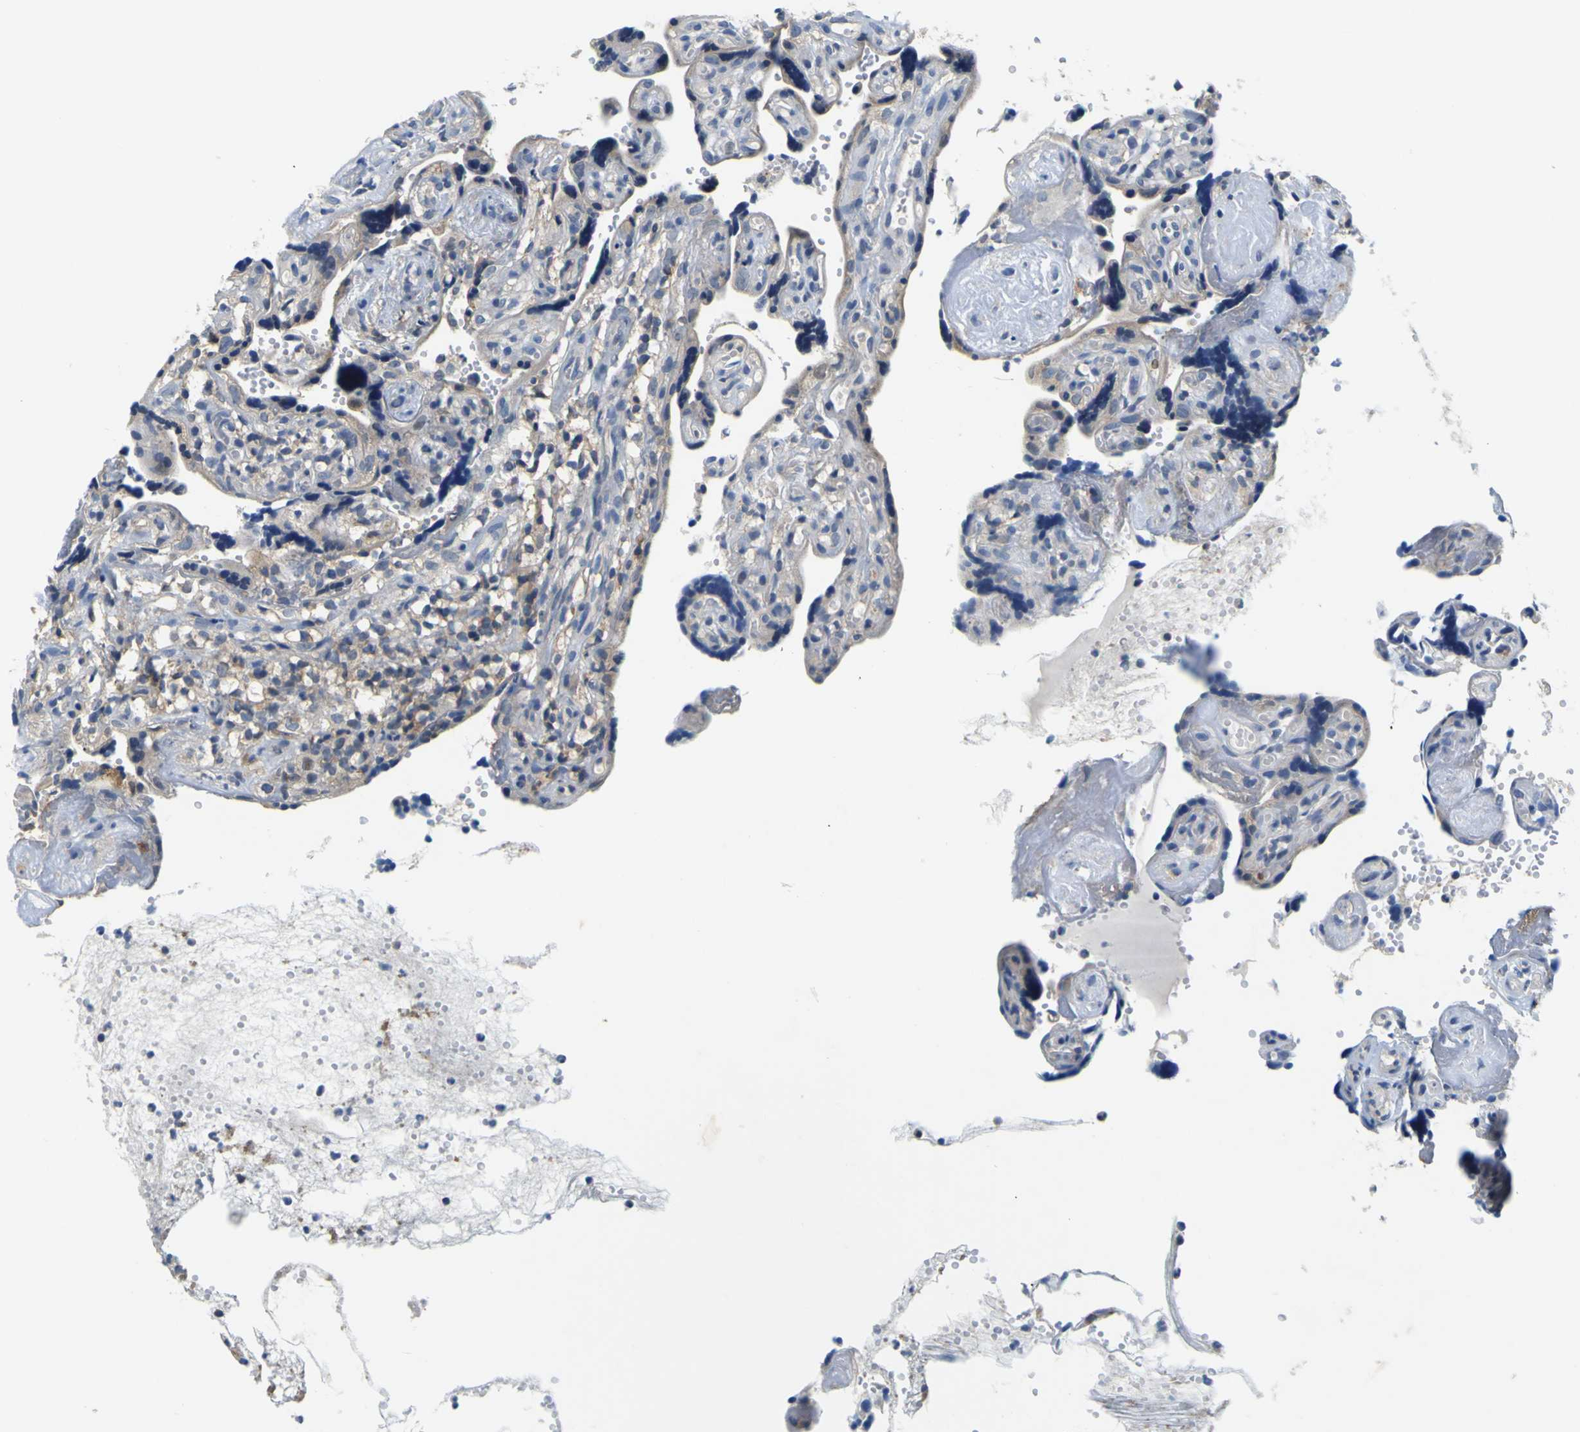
{"staining": {"intensity": "weak", "quantity": ">75%", "location": "cytoplasmic/membranous"}, "tissue": "placenta", "cell_type": "Trophoblastic cells", "image_type": "normal", "snomed": [{"axis": "morphology", "description": "Normal tissue, NOS"}, {"axis": "topography", "description": "Placenta"}], "caption": "About >75% of trophoblastic cells in unremarkable human placenta show weak cytoplasmic/membranous protein expression as visualized by brown immunohistochemical staining.", "gene": "TNIK", "patient": {"sex": "female", "age": 30}}